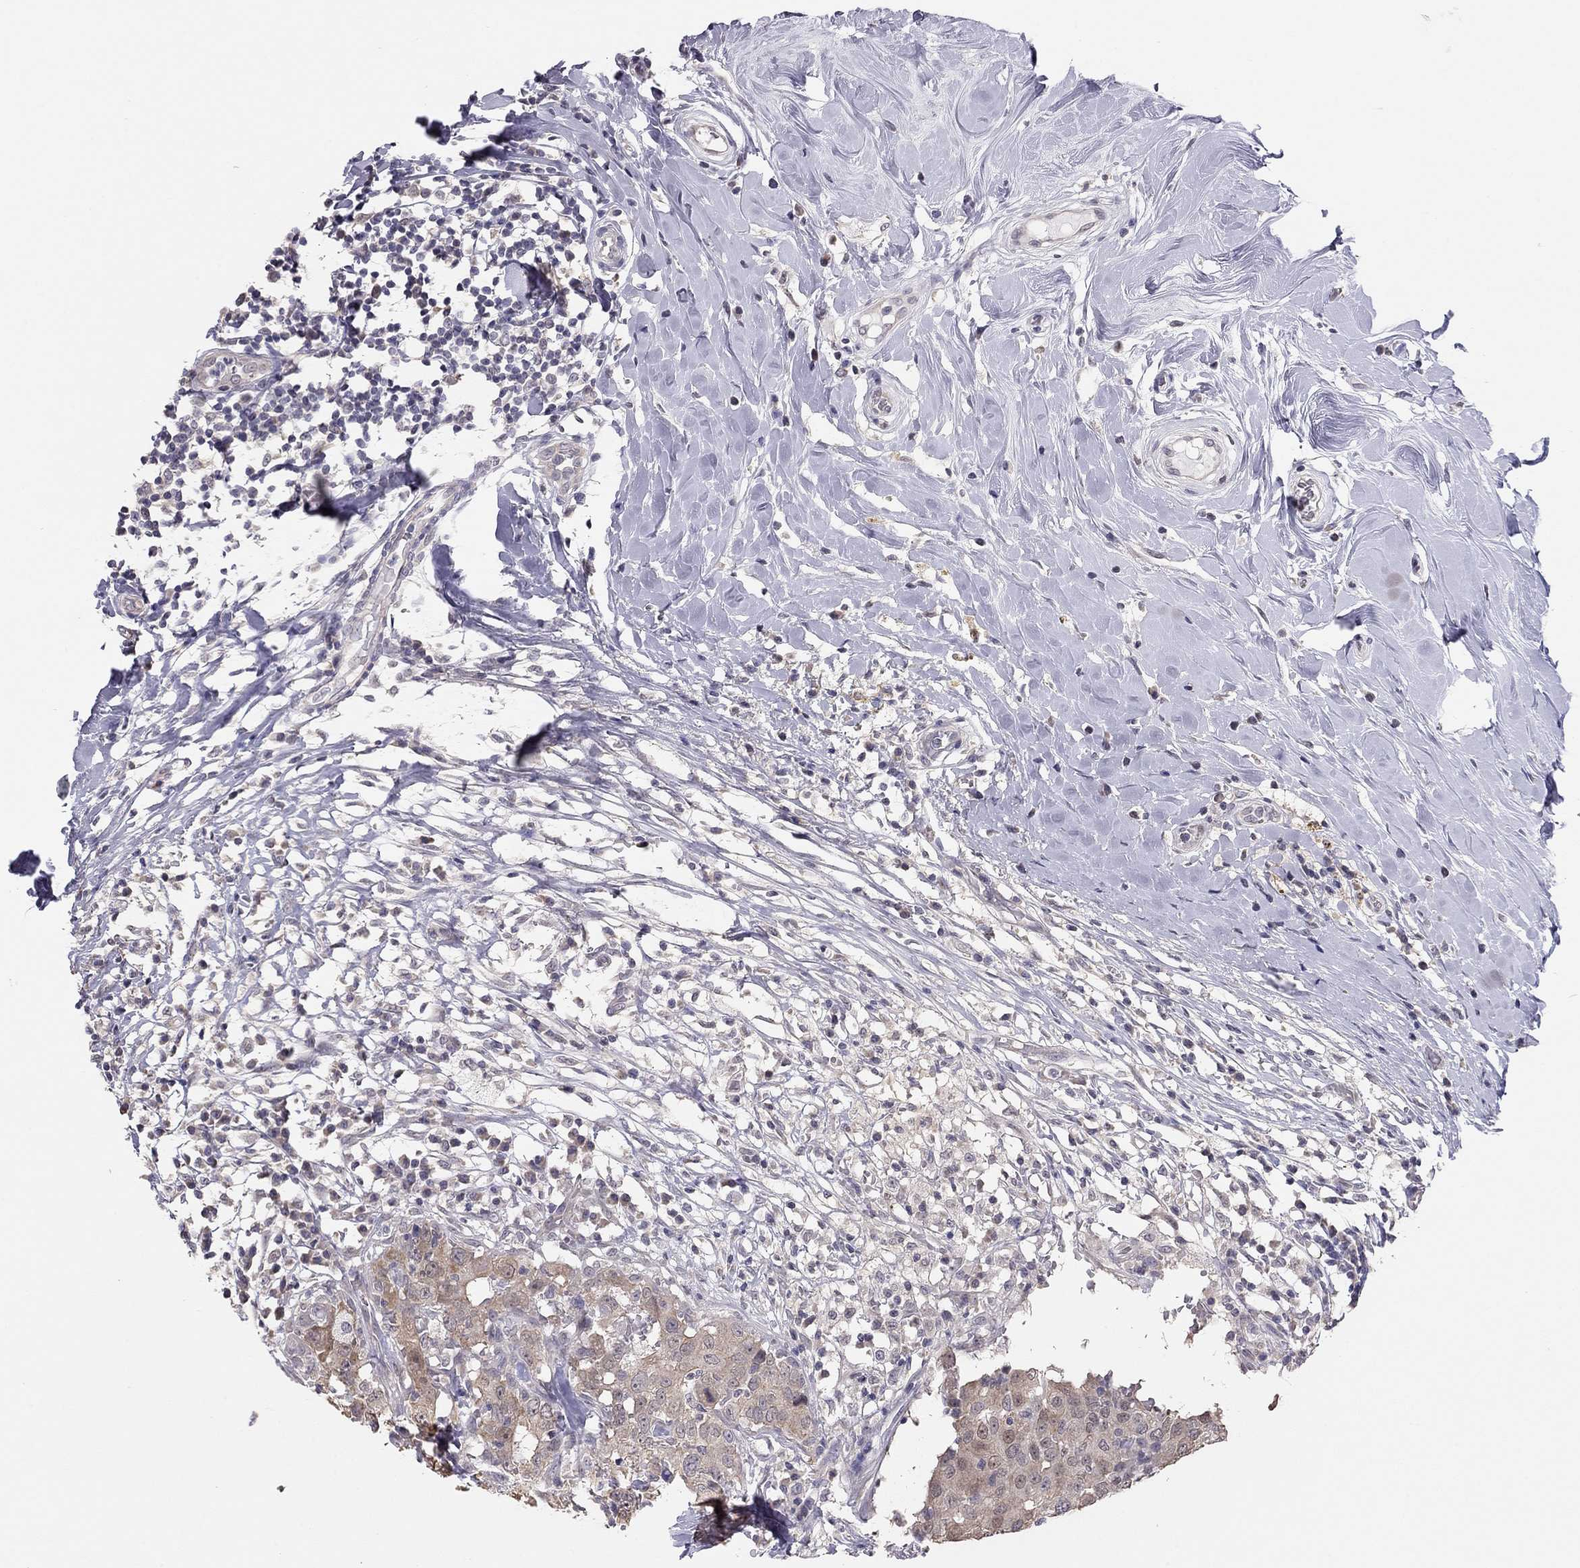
{"staining": {"intensity": "moderate", "quantity": "25%-75%", "location": "cytoplasmic/membranous"}, "tissue": "breast cancer", "cell_type": "Tumor cells", "image_type": "cancer", "snomed": [{"axis": "morphology", "description": "Duct carcinoma"}, {"axis": "topography", "description": "Breast"}], "caption": "Protein expression analysis of human breast intraductal carcinoma reveals moderate cytoplasmic/membranous positivity in about 25%-75% of tumor cells.", "gene": "HSF2BP", "patient": {"sex": "female", "age": 27}}